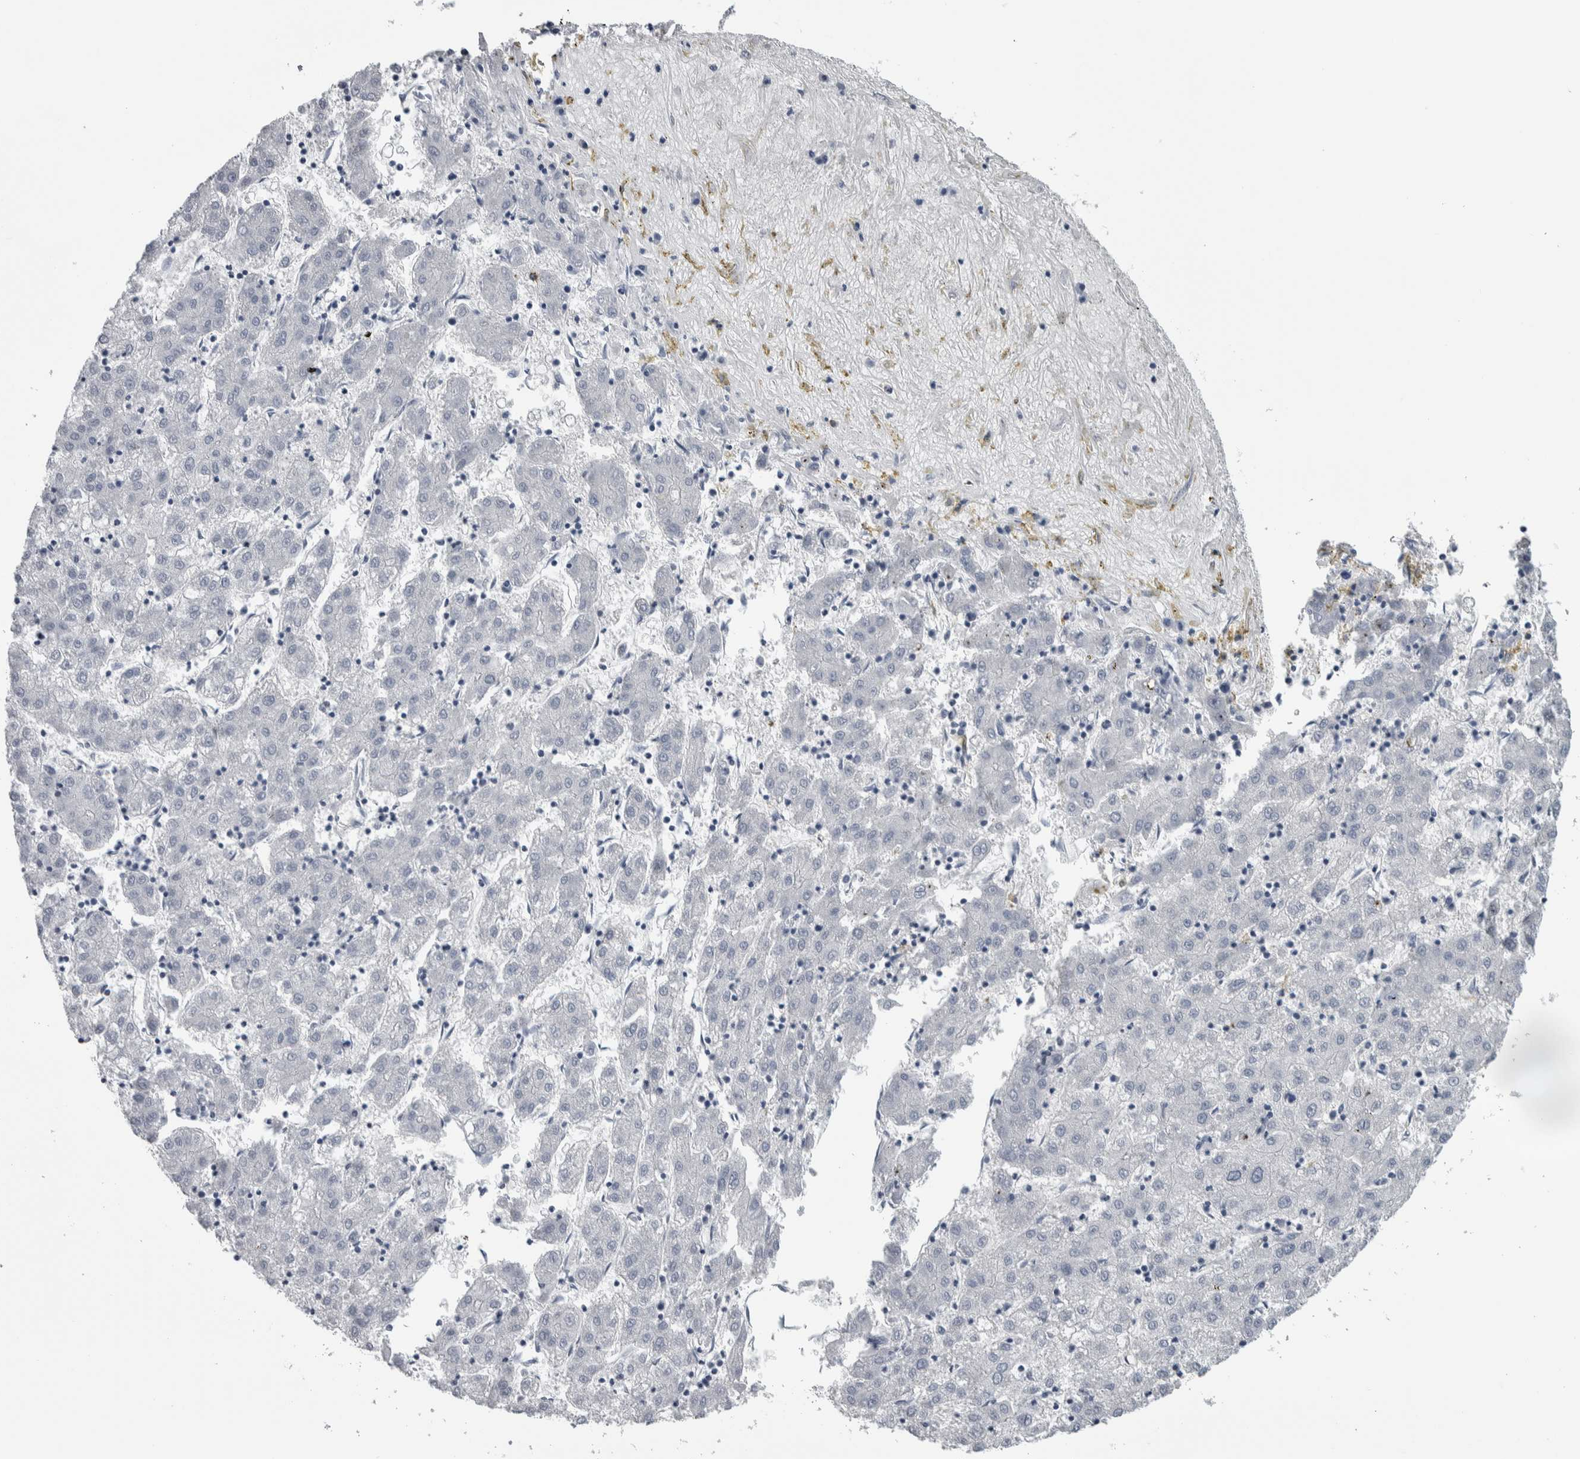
{"staining": {"intensity": "negative", "quantity": "none", "location": "none"}, "tissue": "liver cancer", "cell_type": "Tumor cells", "image_type": "cancer", "snomed": [{"axis": "morphology", "description": "Carcinoma, Hepatocellular, NOS"}, {"axis": "topography", "description": "Liver"}], "caption": "Immunohistochemistry image of human liver hepatocellular carcinoma stained for a protein (brown), which displays no staining in tumor cells.", "gene": "CDH17", "patient": {"sex": "male", "age": 72}}